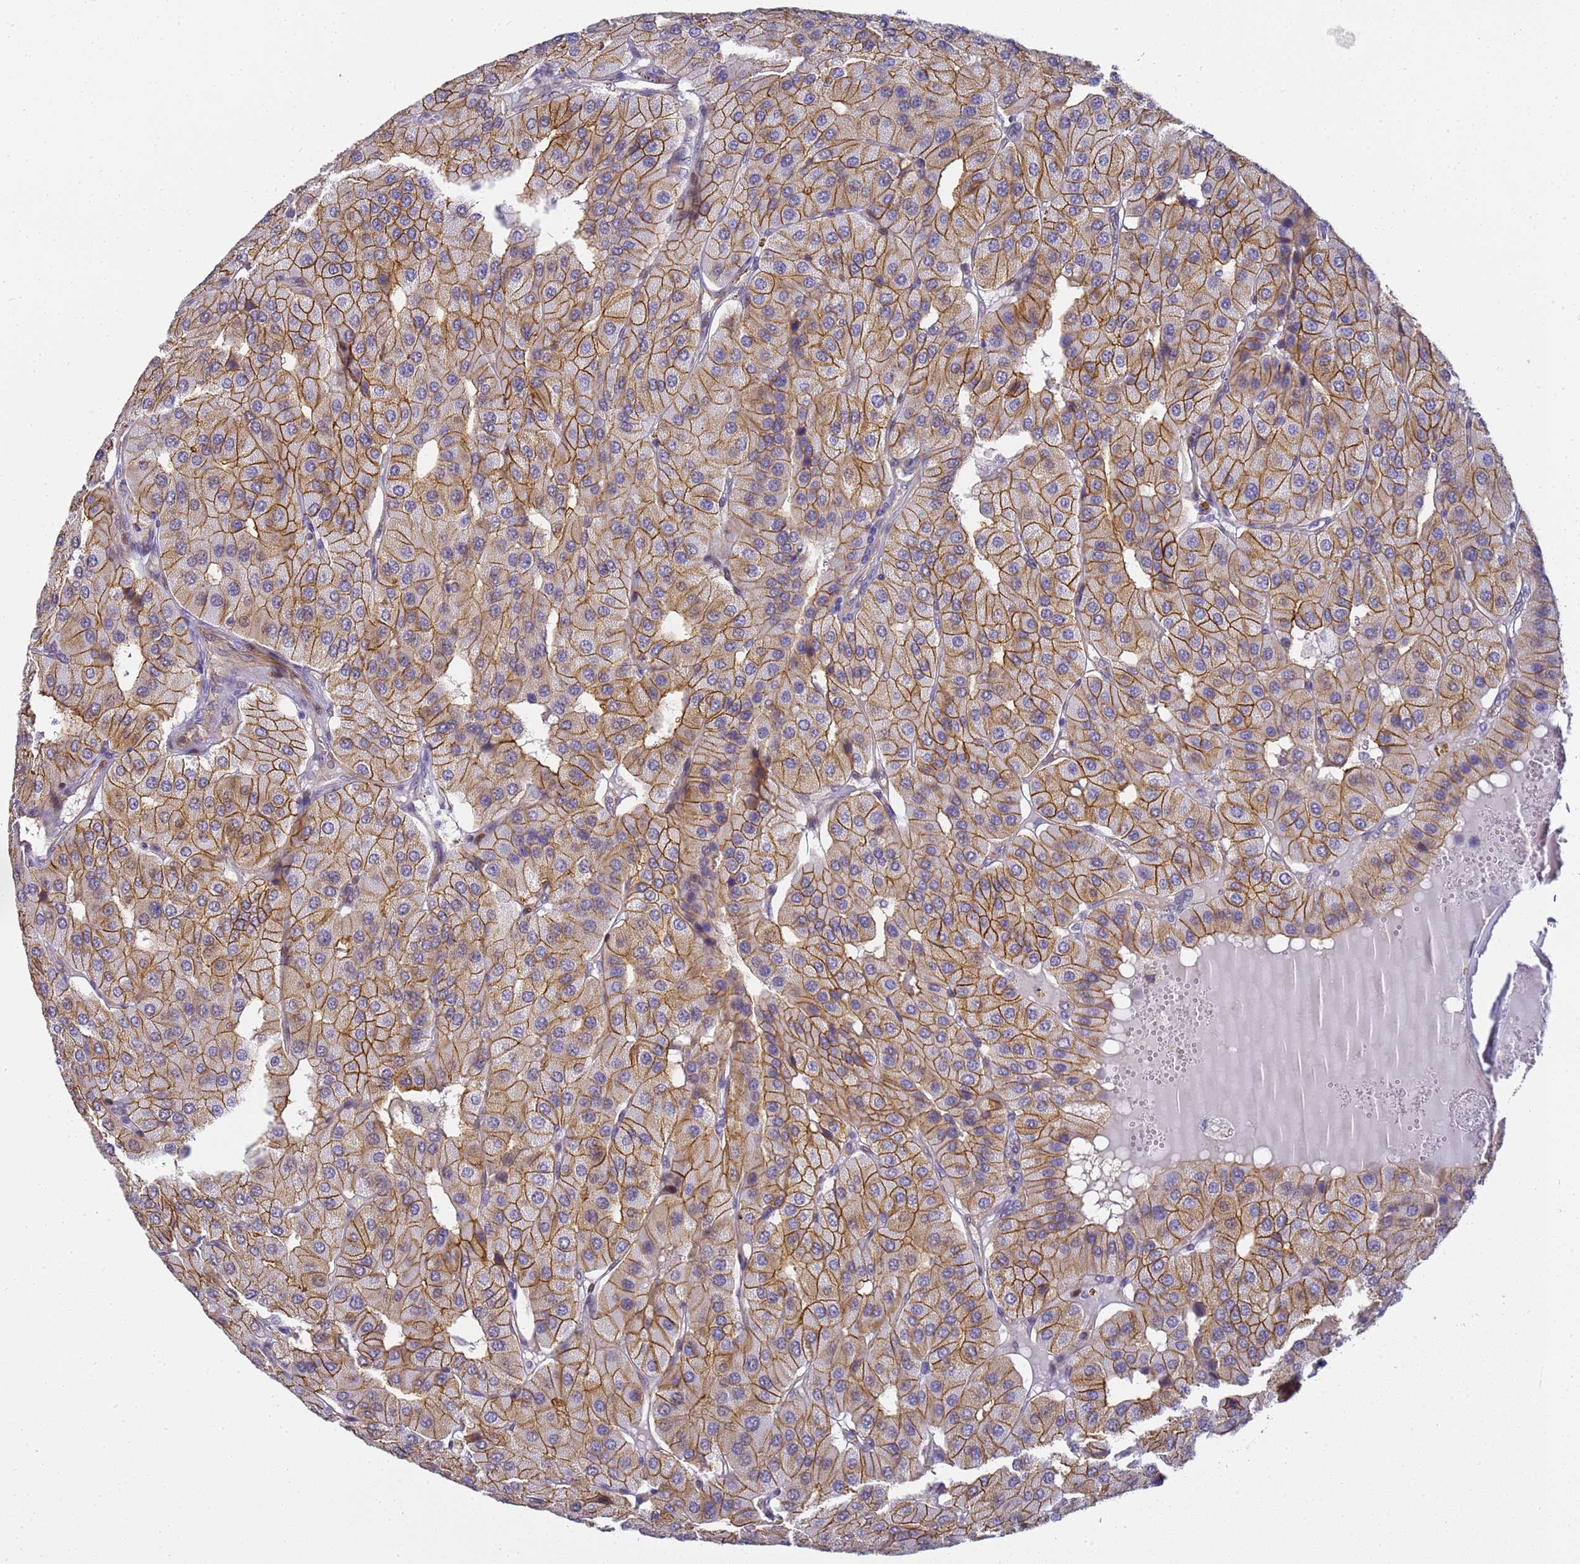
{"staining": {"intensity": "moderate", "quantity": ">75%", "location": "cytoplasmic/membranous"}, "tissue": "parathyroid gland", "cell_type": "Glandular cells", "image_type": "normal", "snomed": [{"axis": "morphology", "description": "Normal tissue, NOS"}, {"axis": "morphology", "description": "Adenoma, NOS"}, {"axis": "topography", "description": "Parathyroid gland"}], "caption": "Protein expression by immunohistochemistry reveals moderate cytoplasmic/membranous staining in about >75% of glandular cells in normal parathyroid gland.", "gene": "GON4L", "patient": {"sex": "female", "age": 86}}